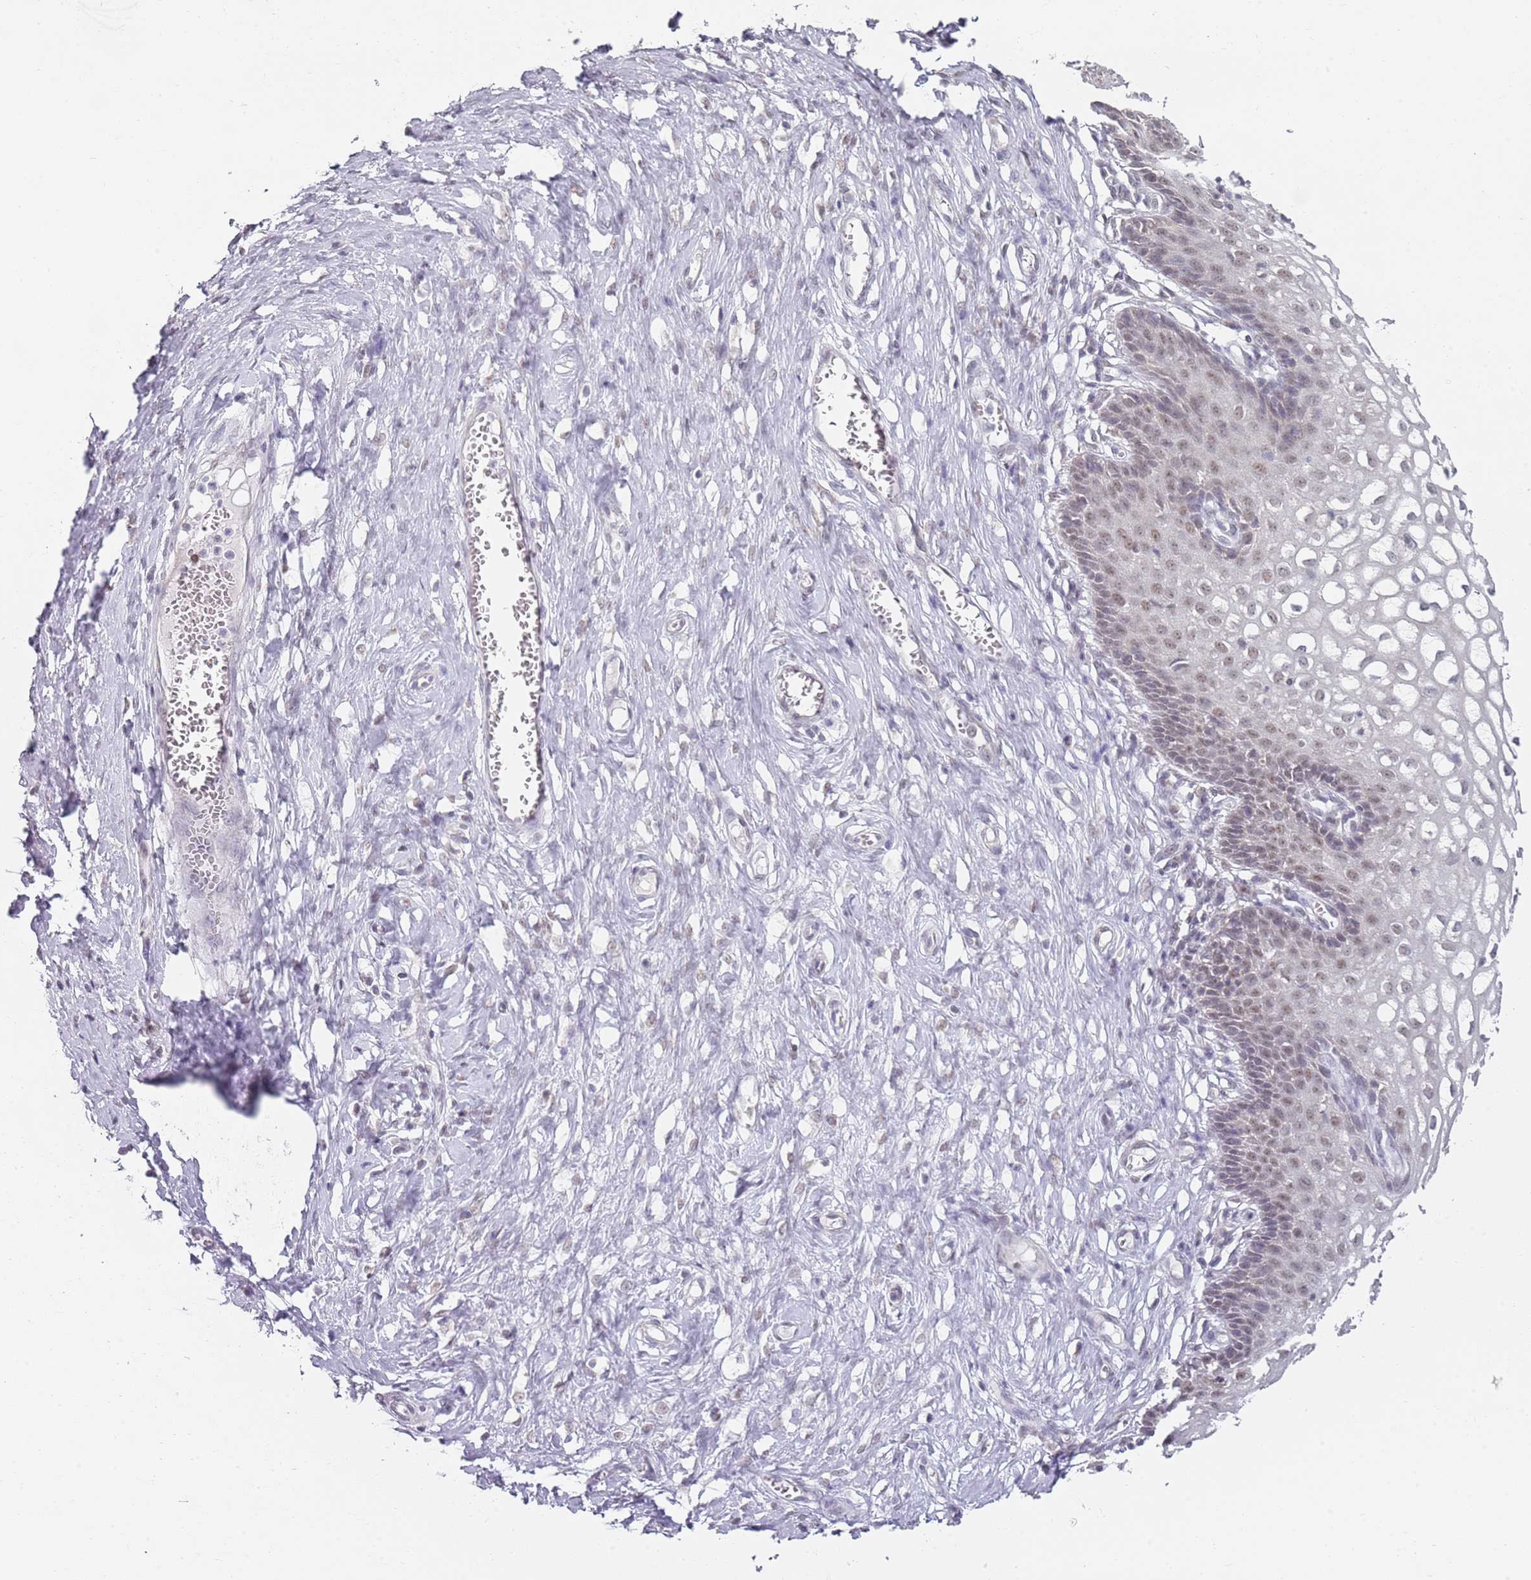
{"staining": {"intensity": "negative", "quantity": "none", "location": "none"}, "tissue": "cervix", "cell_type": "Glandular cells", "image_type": "normal", "snomed": [{"axis": "morphology", "description": "Normal tissue, NOS"}, {"axis": "morphology", "description": "Adenocarcinoma, NOS"}, {"axis": "topography", "description": "Cervix"}], "caption": "DAB (3,3'-diaminobenzidine) immunohistochemical staining of benign cervix displays no significant staining in glandular cells.", "gene": "SMARCAL1", "patient": {"sex": "female", "age": 29}}